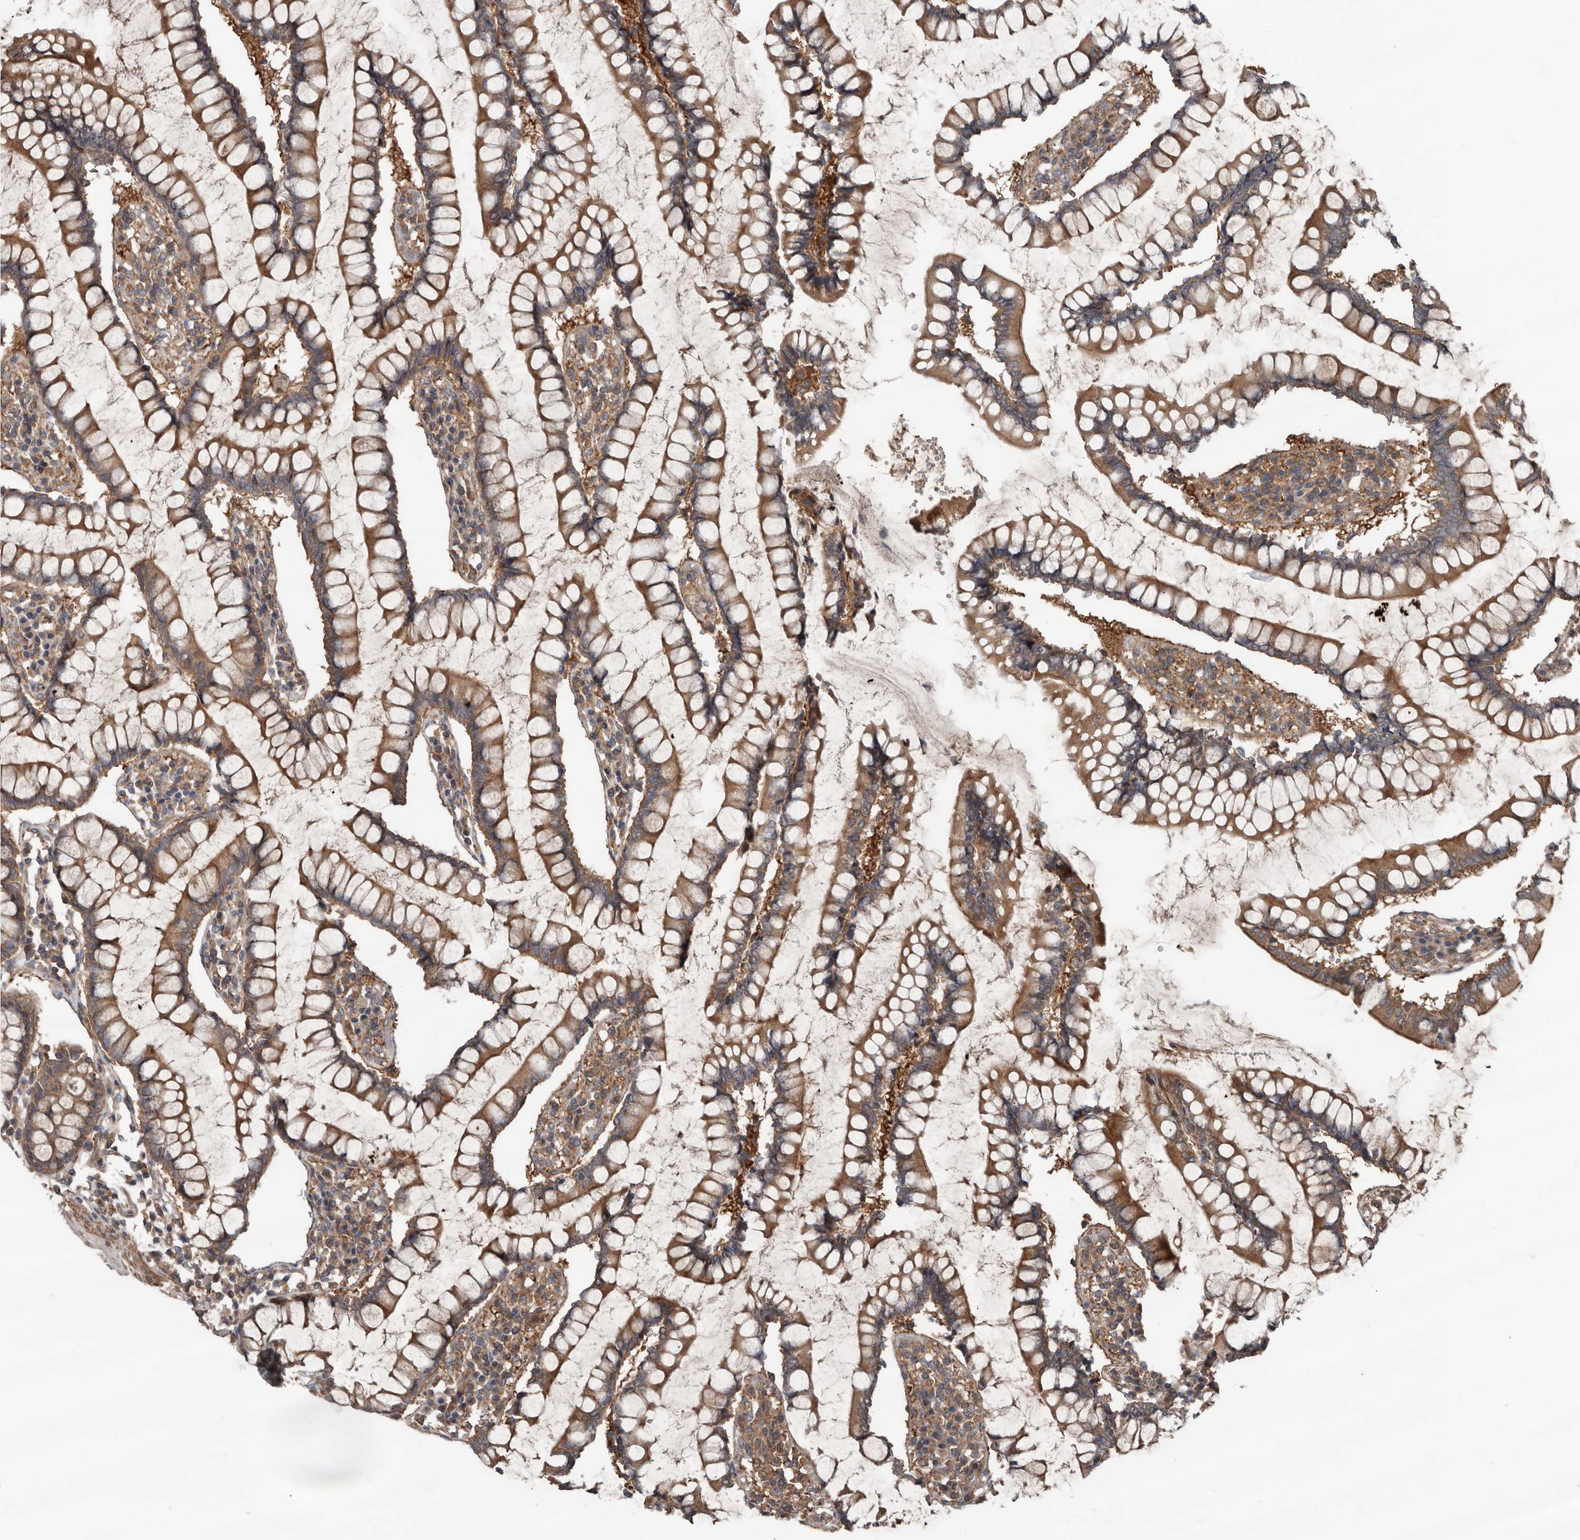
{"staining": {"intensity": "moderate", "quantity": ">75%", "location": "cytoplasmic/membranous"}, "tissue": "colon", "cell_type": "Endothelial cells", "image_type": "normal", "snomed": [{"axis": "morphology", "description": "Normal tissue, NOS"}, {"axis": "topography", "description": "Colon"}], "caption": "This histopathology image reveals unremarkable colon stained with immunohistochemistry (IHC) to label a protein in brown. The cytoplasmic/membranous of endothelial cells show moderate positivity for the protein. Nuclei are counter-stained blue.", "gene": "DNAJB4", "patient": {"sex": "female", "age": 79}}